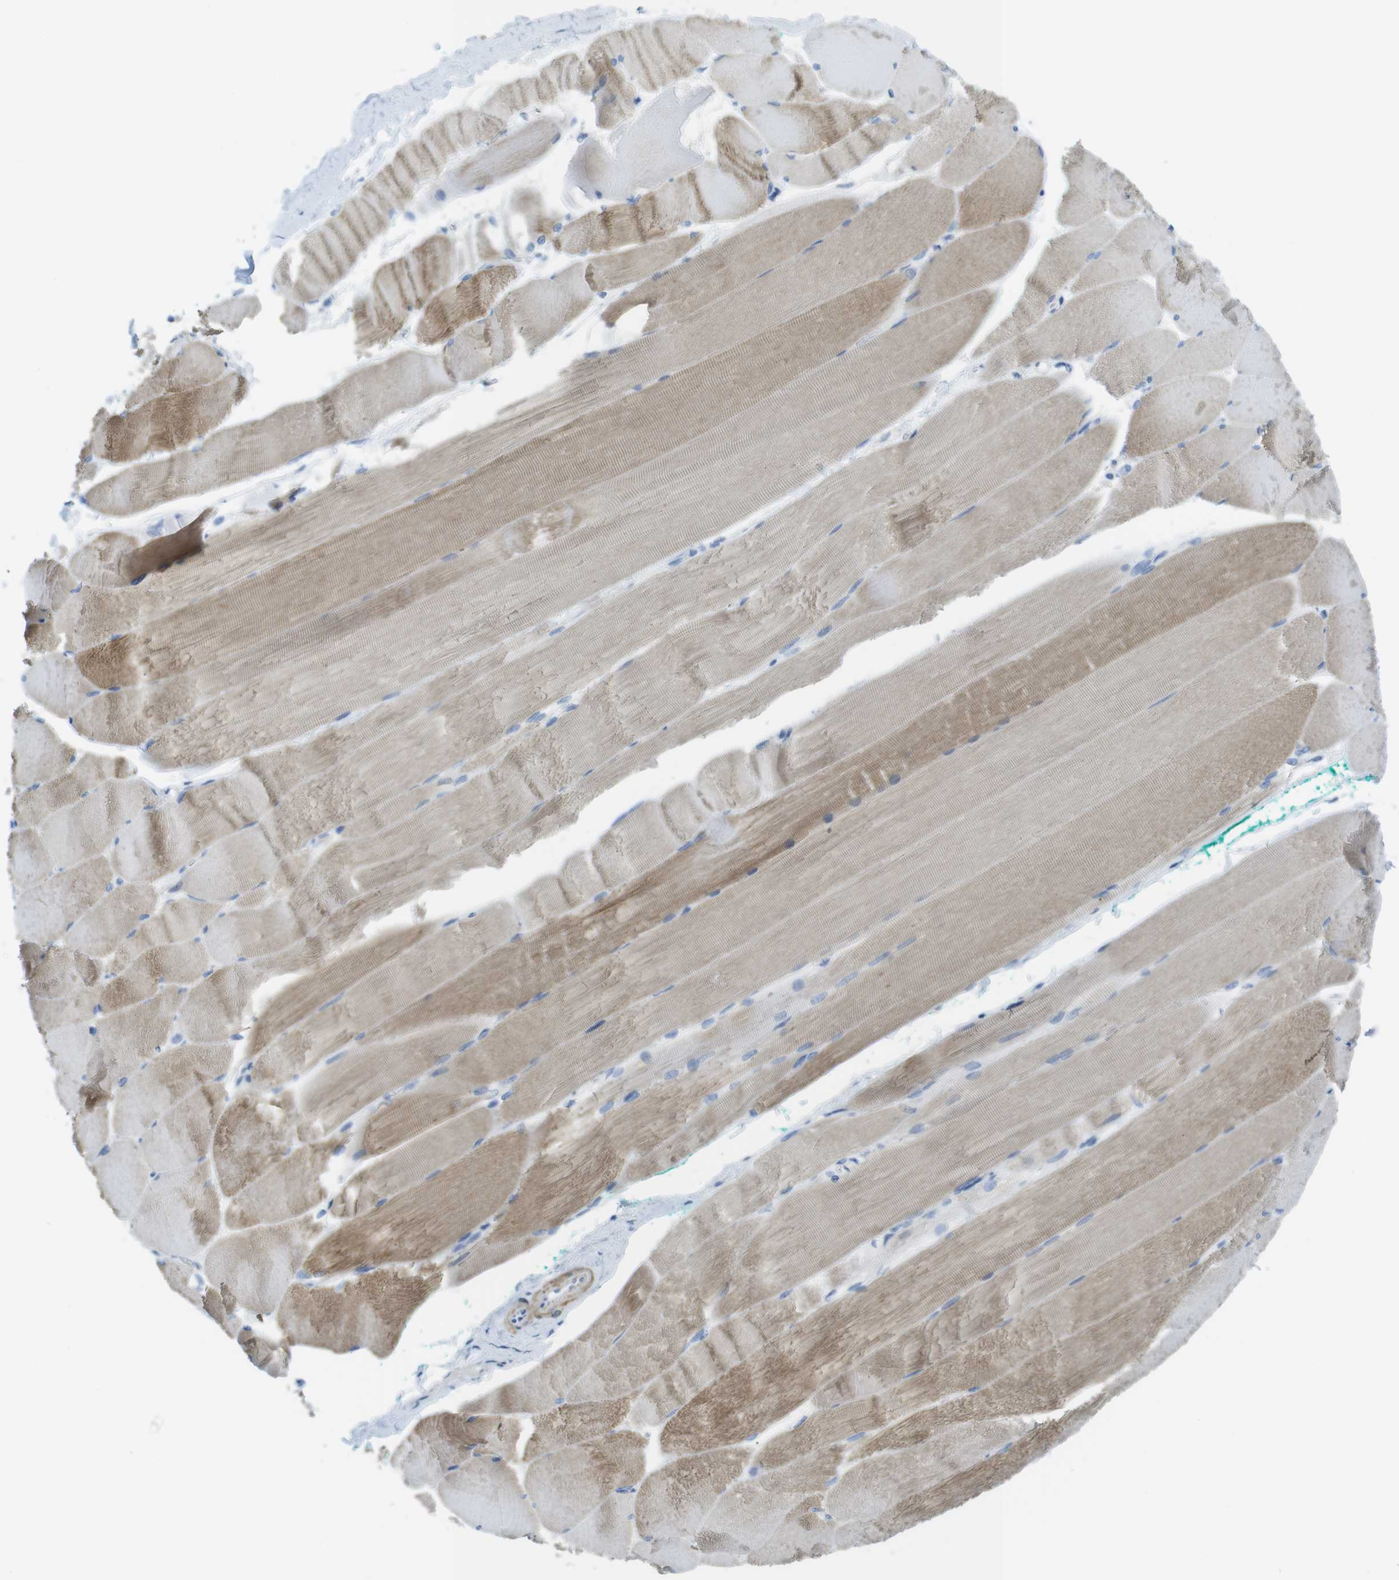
{"staining": {"intensity": "moderate", "quantity": "25%-75%", "location": "cytoplasmic/membranous"}, "tissue": "skeletal muscle", "cell_type": "Myocytes", "image_type": "normal", "snomed": [{"axis": "morphology", "description": "Normal tissue, NOS"}, {"axis": "morphology", "description": "Squamous cell carcinoma, NOS"}, {"axis": "topography", "description": "Skeletal muscle"}], "caption": "Immunohistochemical staining of unremarkable skeletal muscle shows moderate cytoplasmic/membranous protein positivity in approximately 25%-75% of myocytes.", "gene": "ASIC5", "patient": {"sex": "male", "age": 51}}